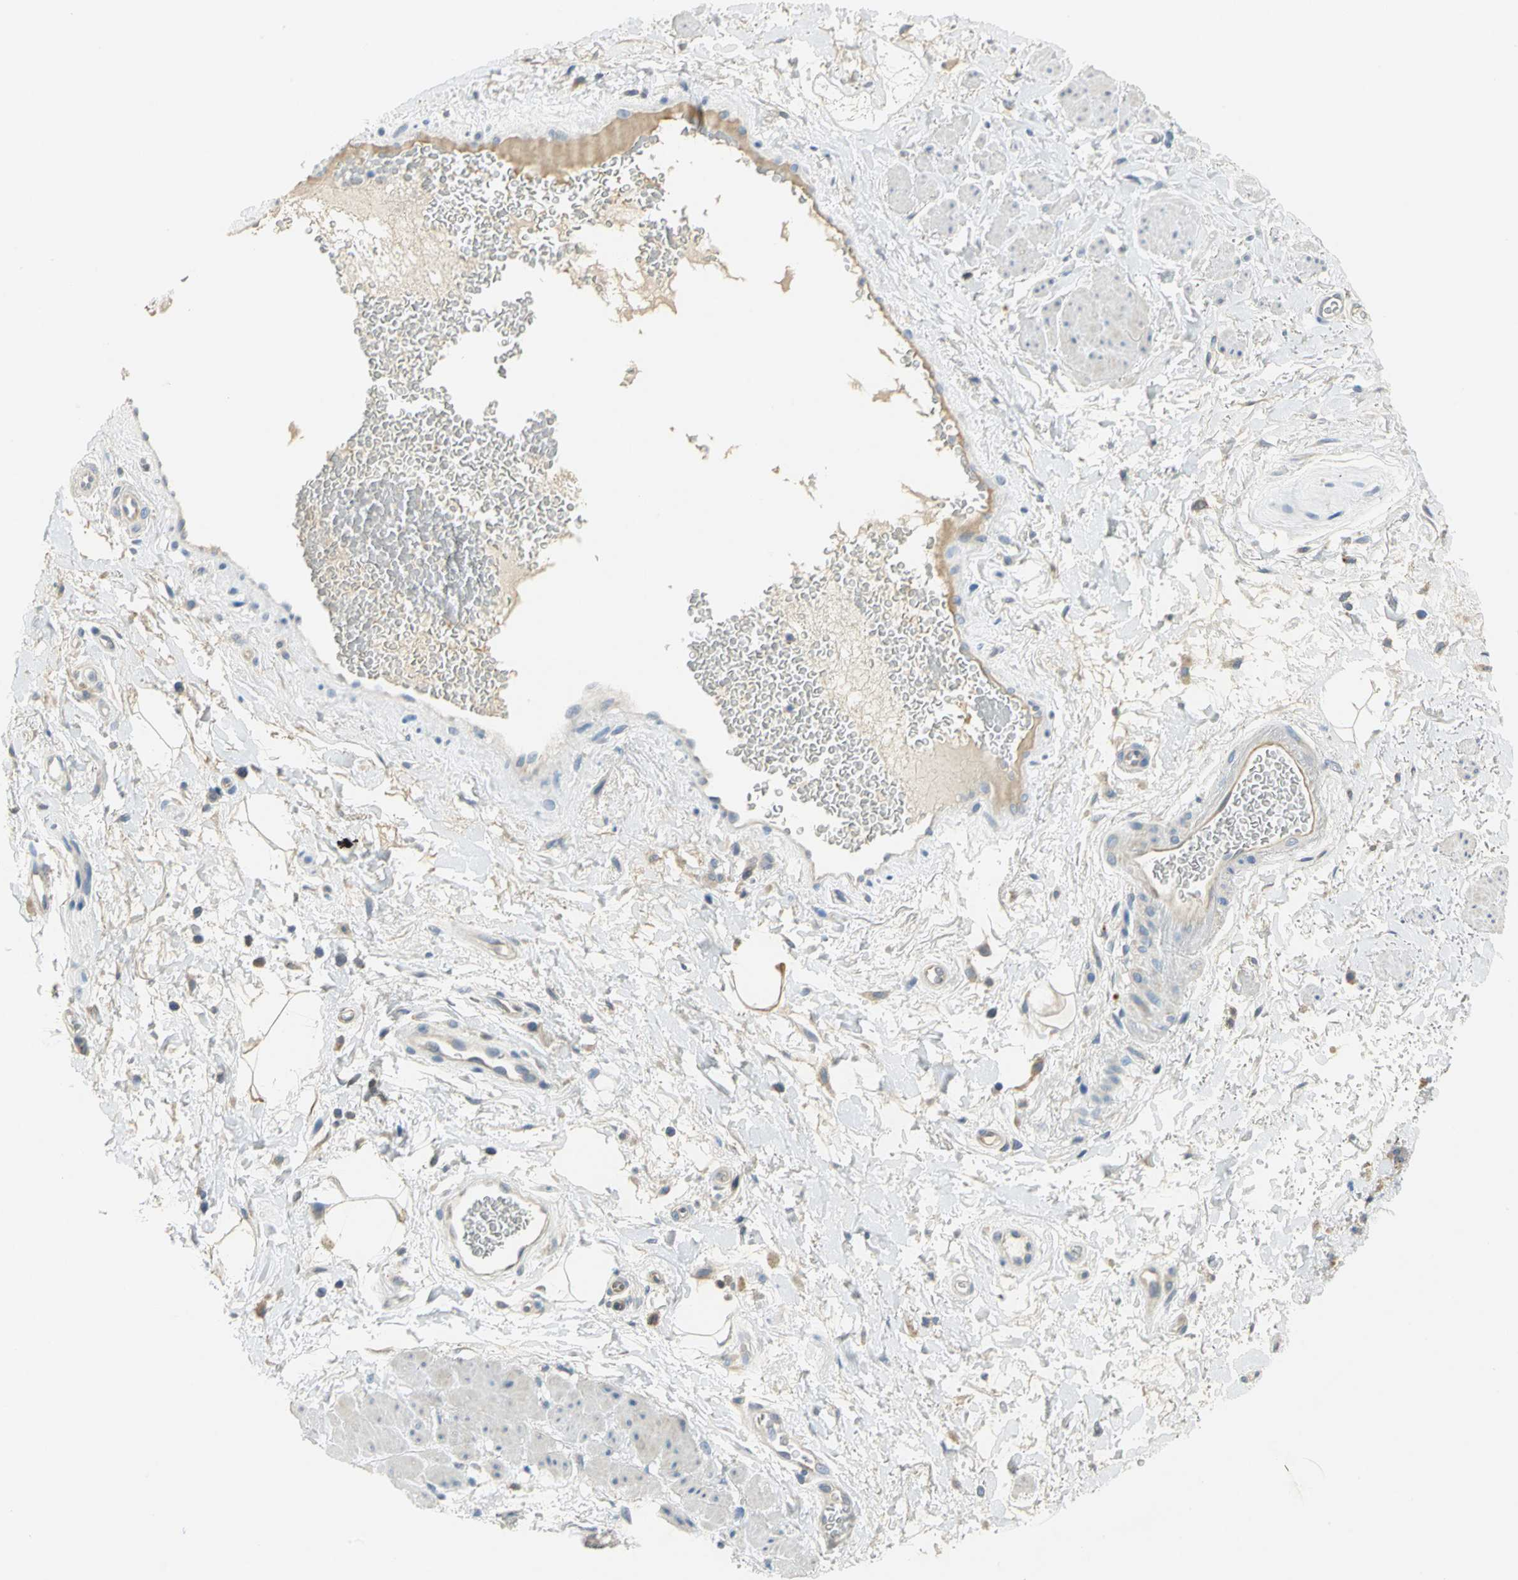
{"staining": {"intensity": "weak", "quantity": ">75%", "location": "cytoplasmic/membranous"}, "tissue": "adipose tissue", "cell_type": "Adipocytes", "image_type": "normal", "snomed": [{"axis": "morphology", "description": "Normal tissue, NOS"}, {"axis": "topography", "description": "Soft tissue"}, {"axis": "topography", "description": "Peripheral nerve tissue"}], "caption": "This micrograph displays IHC staining of normal adipose tissue, with low weak cytoplasmic/membranous positivity in about >75% of adipocytes.", "gene": "IL17RB", "patient": {"sex": "female", "age": 71}}